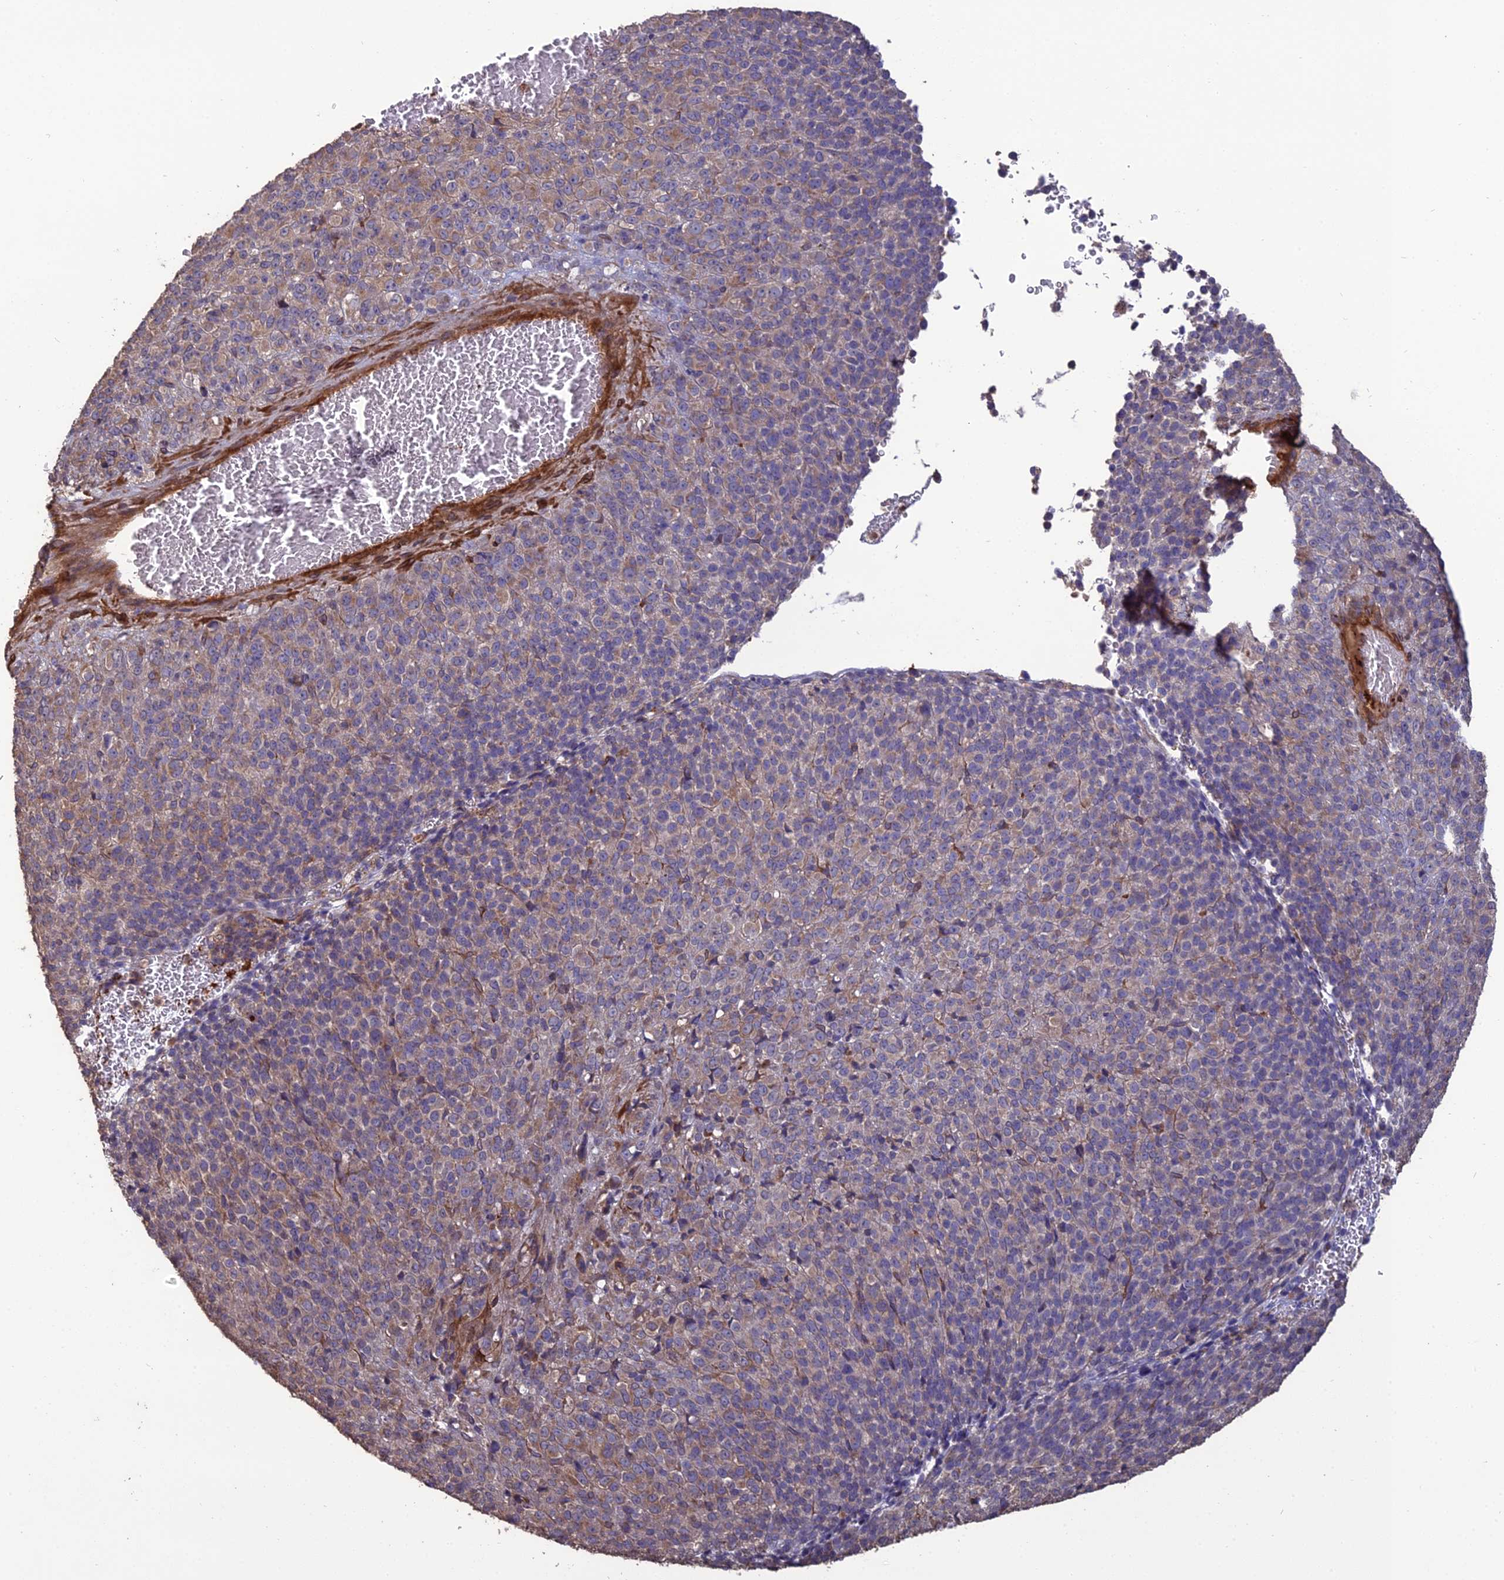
{"staining": {"intensity": "weak", "quantity": "<25%", "location": "cytoplasmic/membranous"}, "tissue": "melanoma", "cell_type": "Tumor cells", "image_type": "cancer", "snomed": [{"axis": "morphology", "description": "Malignant melanoma, Metastatic site"}, {"axis": "topography", "description": "Brain"}], "caption": "Immunohistochemistry of human malignant melanoma (metastatic site) demonstrates no expression in tumor cells.", "gene": "ATP6V0A2", "patient": {"sex": "female", "age": 56}}